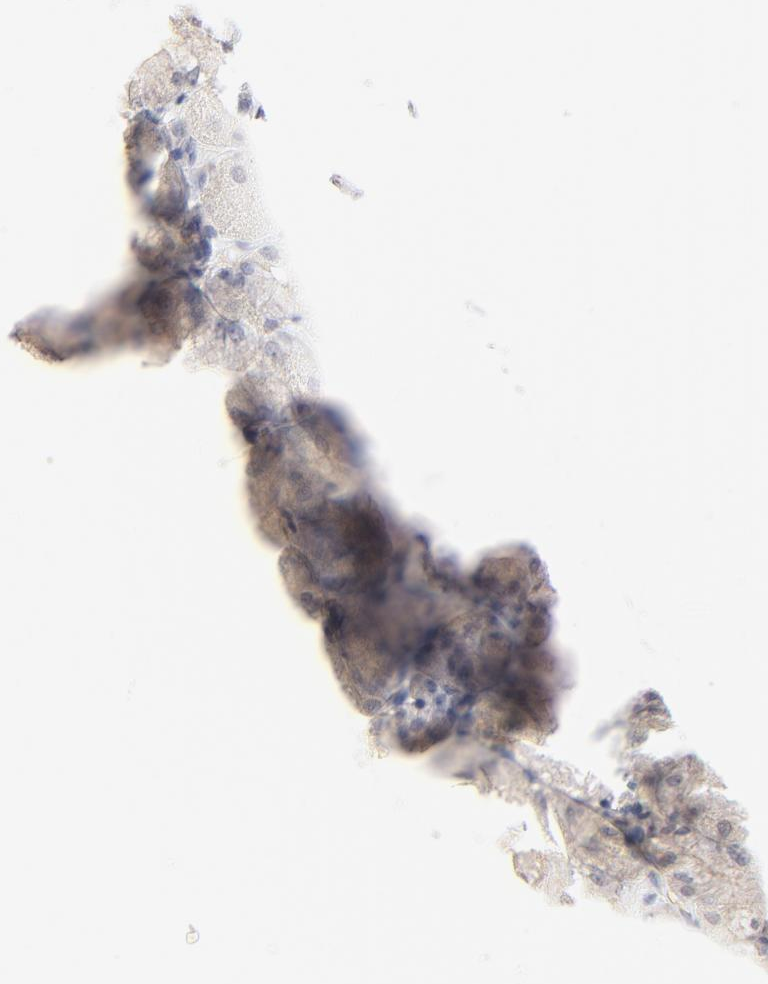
{"staining": {"intensity": "negative", "quantity": "none", "location": "none"}, "tissue": "stomach", "cell_type": "Glandular cells", "image_type": "normal", "snomed": [{"axis": "morphology", "description": "Normal tissue, NOS"}, {"axis": "topography", "description": "Stomach, upper"}], "caption": "IHC histopathology image of benign stomach: human stomach stained with DAB (3,3'-diaminobenzidine) exhibits no significant protein expression in glandular cells. The staining is performed using DAB brown chromogen with nuclei counter-stained in using hematoxylin.", "gene": "SPTB", "patient": {"sex": "female", "age": 56}}